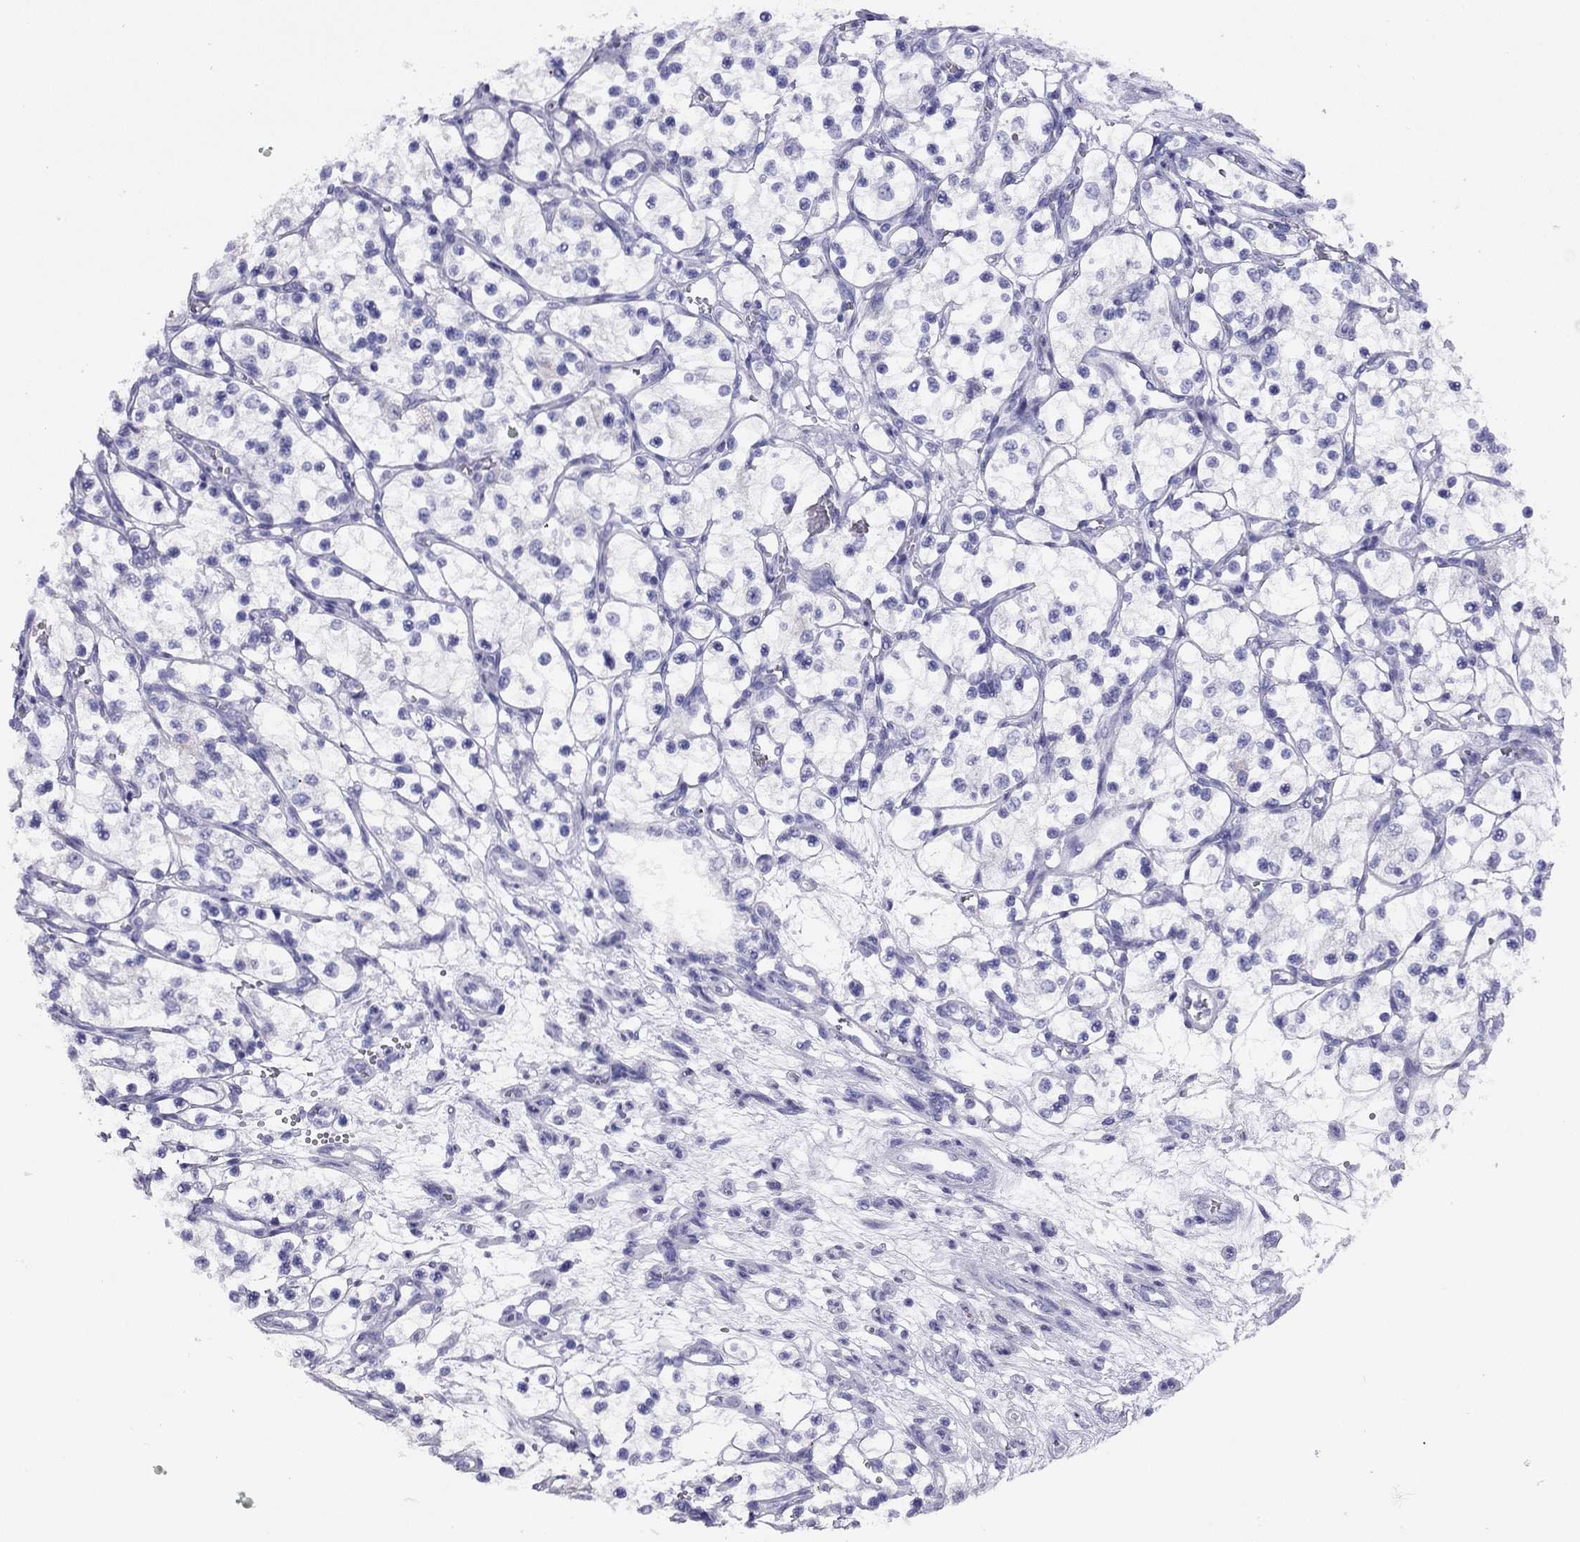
{"staining": {"intensity": "negative", "quantity": "none", "location": "none"}, "tissue": "renal cancer", "cell_type": "Tumor cells", "image_type": "cancer", "snomed": [{"axis": "morphology", "description": "Adenocarcinoma, NOS"}, {"axis": "topography", "description": "Kidney"}], "caption": "Tumor cells are negative for brown protein staining in renal adenocarcinoma.", "gene": "LRIT2", "patient": {"sex": "female", "age": 69}}